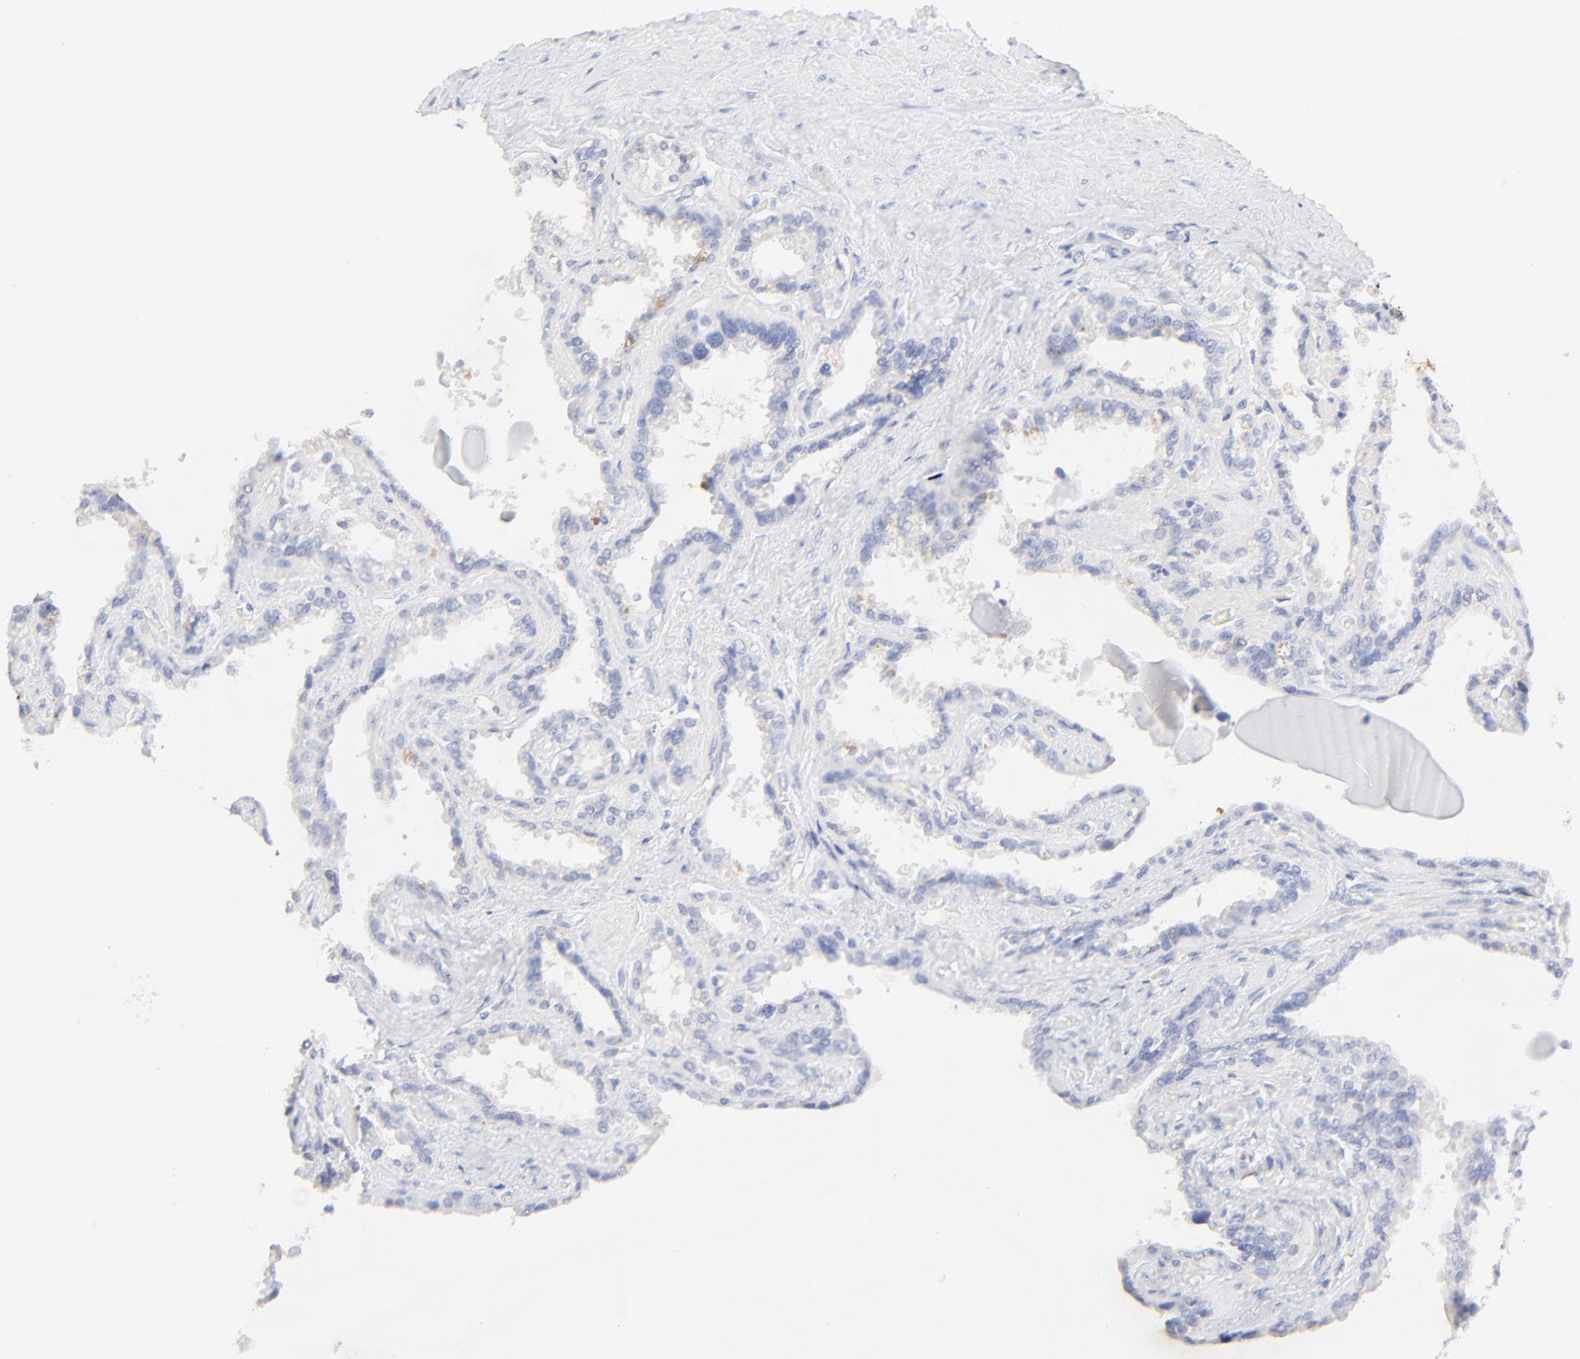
{"staining": {"intensity": "weak", "quantity": "<25%", "location": "cytoplasmic/membranous"}, "tissue": "seminal vesicle", "cell_type": "Glandular cells", "image_type": "normal", "snomed": [{"axis": "morphology", "description": "Normal tissue, NOS"}, {"axis": "morphology", "description": "Inflammation, NOS"}, {"axis": "topography", "description": "Urinary bladder"}, {"axis": "topography", "description": "Prostate"}, {"axis": "topography", "description": "Seminal veicle"}], "caption": "The IHC photomicrograph has no significant staining in glandular cells of seminal vesicle.", "gene": "SULT4A1", "patient": {"sex": "male", "age": 82}}